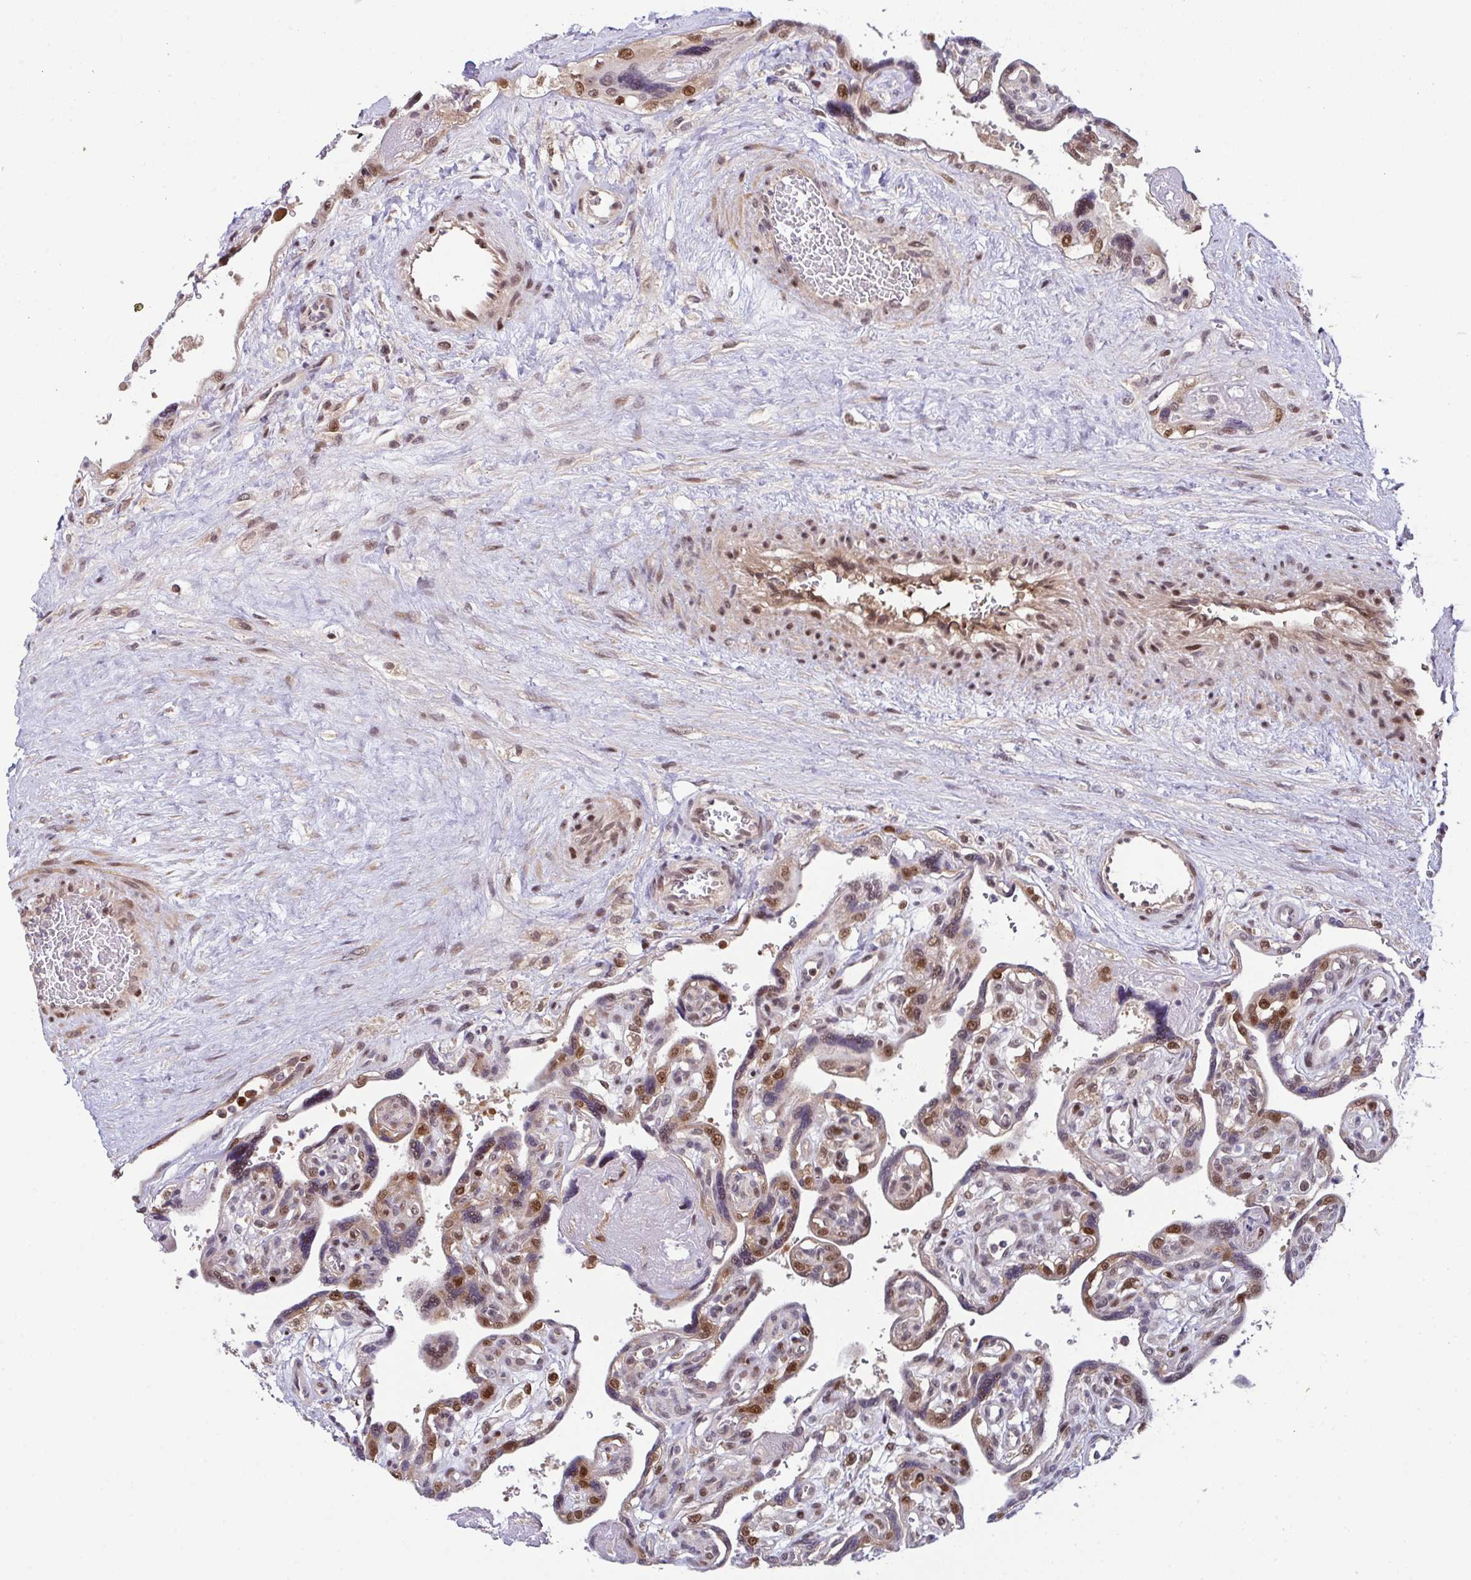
{"staining": {"intensity": "moderate", "quantity": ">75%", "location": "nuclear"}, "tissue": "placenta", "cell_type": "Decidual cells", "image_type": "normal", "snomed": [{"axis": "morphology", "description": "Normal tissue, NOS"}, {"axis": "topography", "description": "Placenta"}], "caption": "IHC micrograph of unremarkable human placenta stained for a protein (brown), which reveals medium levels of moderate nuclear staining in about >75% of decidual cells.", "gene": "DNAJB1", "patient": {"sex": "female", "age": 39}}